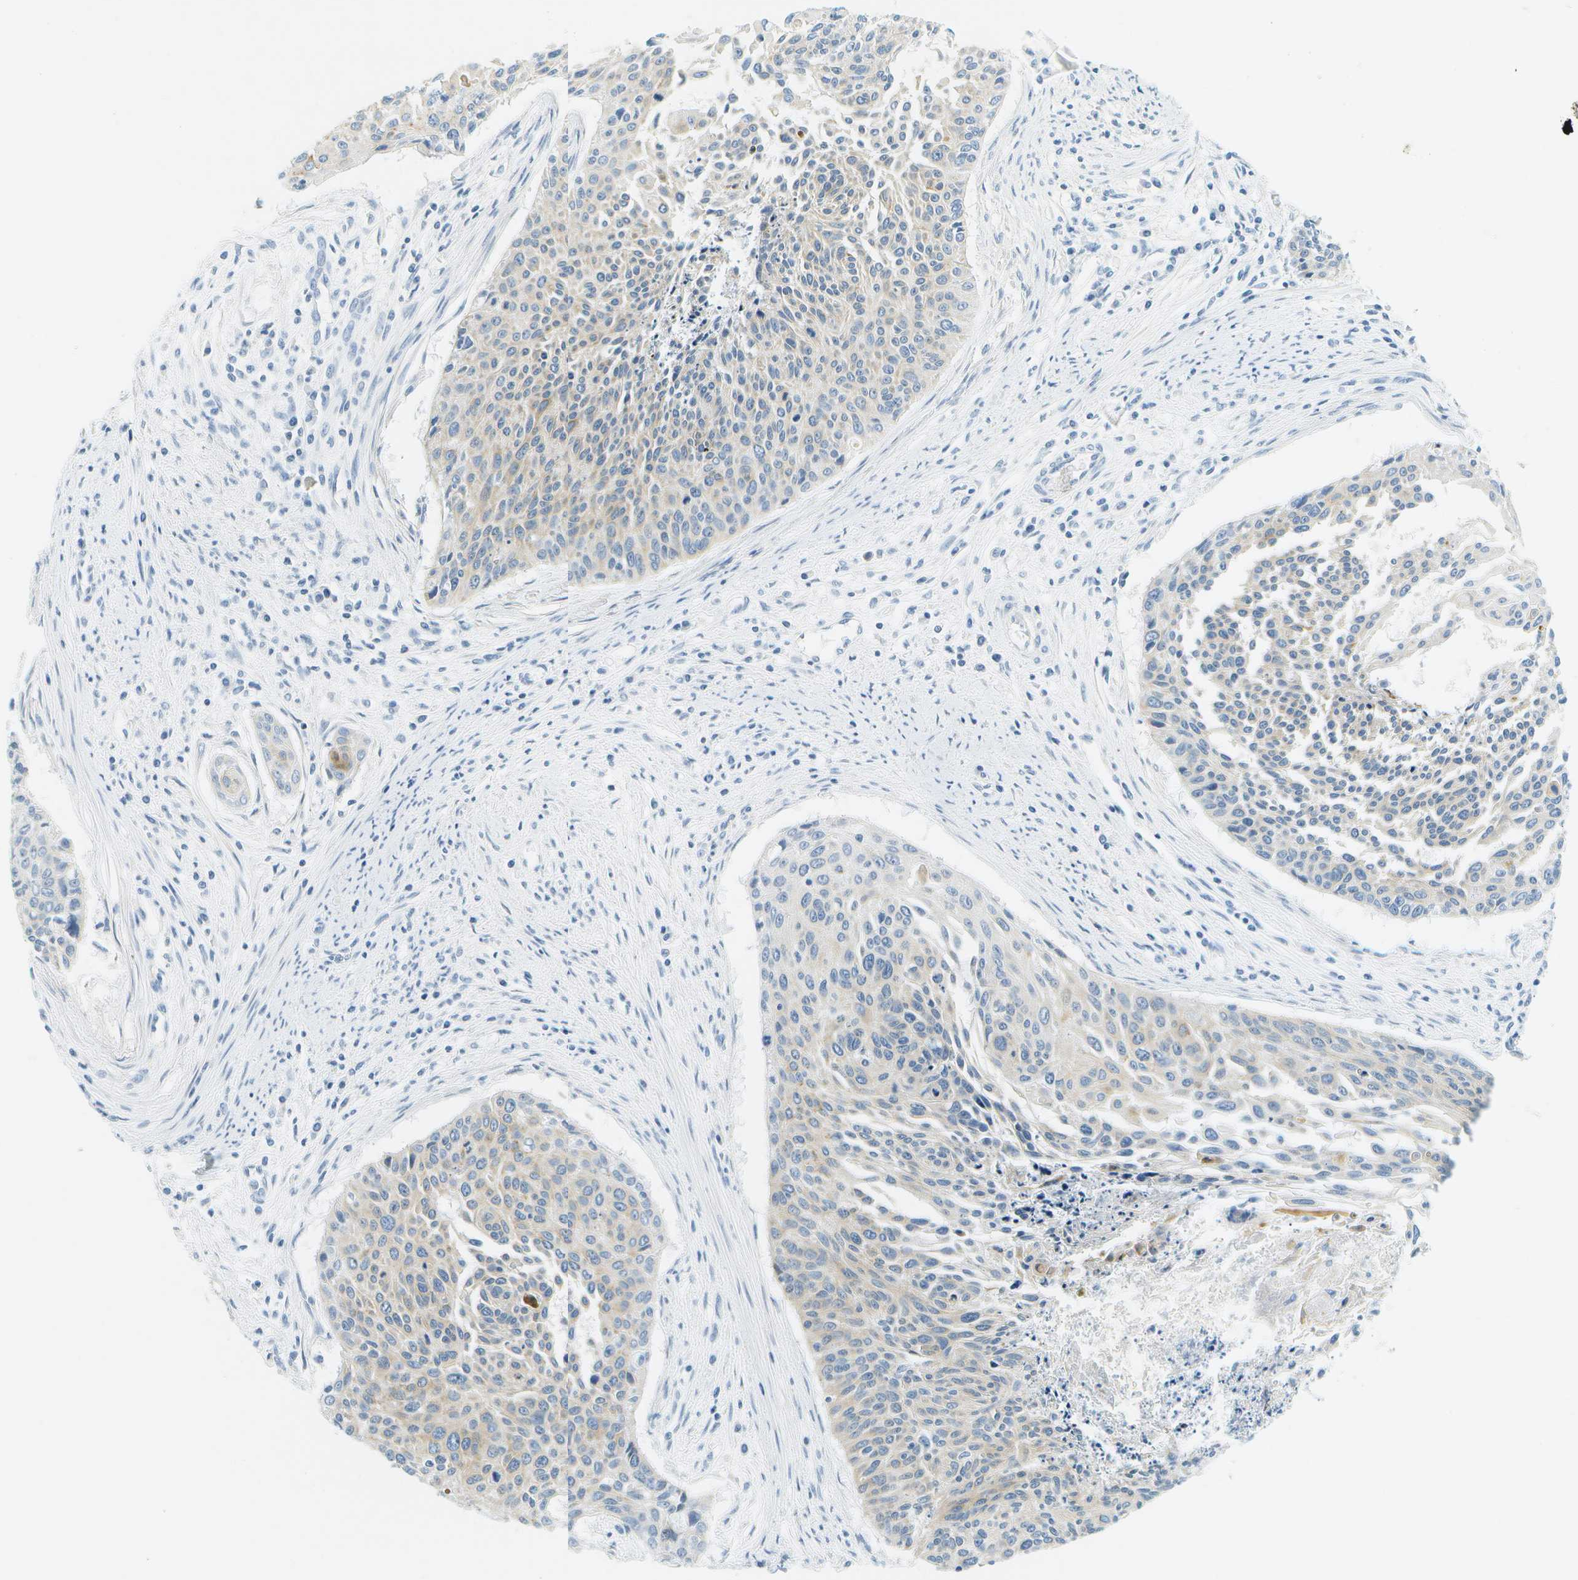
{"staining": {"intensity": "weak", "quantity": "<25%", "location": "cytoplasmic/membranous"}, "tissue": "cervical cancer", "cell_type": "Tumor cells", "image_type": "cancer", "snomed": [{"axis": "morphology", "description": "Squamous cell carcinoma, NOS"}, {"axis": "topography", "description": "Cervix"}], "caption": "Human cervical cancer (squamous cell carcinoma) stained for a protein using IHC reveals no staining in tumor cells.", "gene": "SMYD5", "patient": {"sex": "female", "age": 55}}